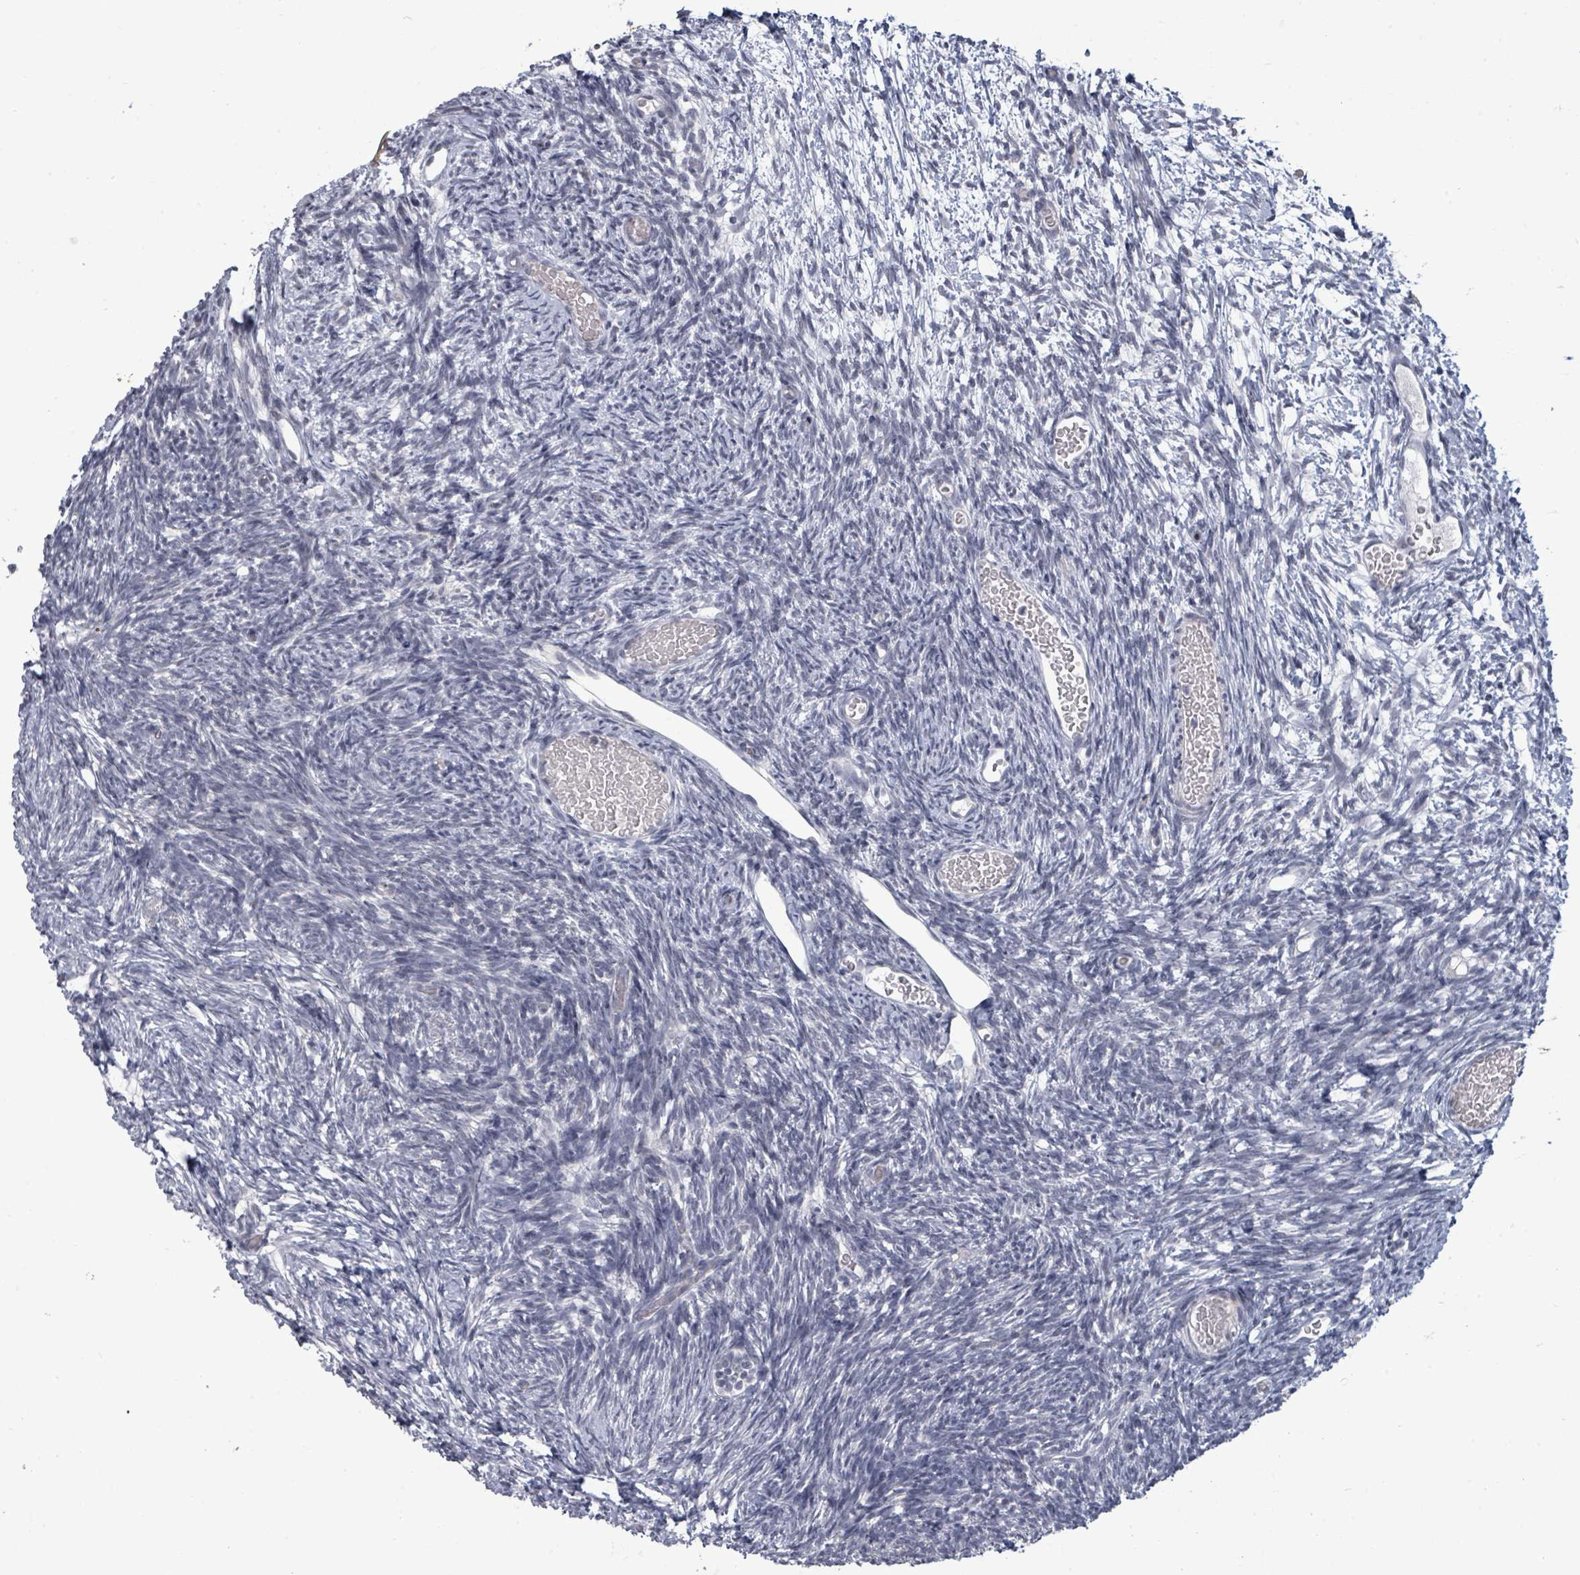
{"staining": {"intensity": "negative", "quantity": "none", "location": "none"}, "tissue": "ovary", "cell_type": "Ovarian stroma cells", "image_type": "normal", "snomed": [{"axis": "morphology", "description": "Normal tissue, NOS"}, {"axis": "topography", "description": "Ovary"}], "caption": "High magnification brightfield microscopy of unremarkable ovary stained with DAB (brown) and counterstained with hematoxylin (blue): ovarian stroma cells show no significant positivity.", "gene": "PTPN20", "patient": {"sex": "female", "age": 39}}